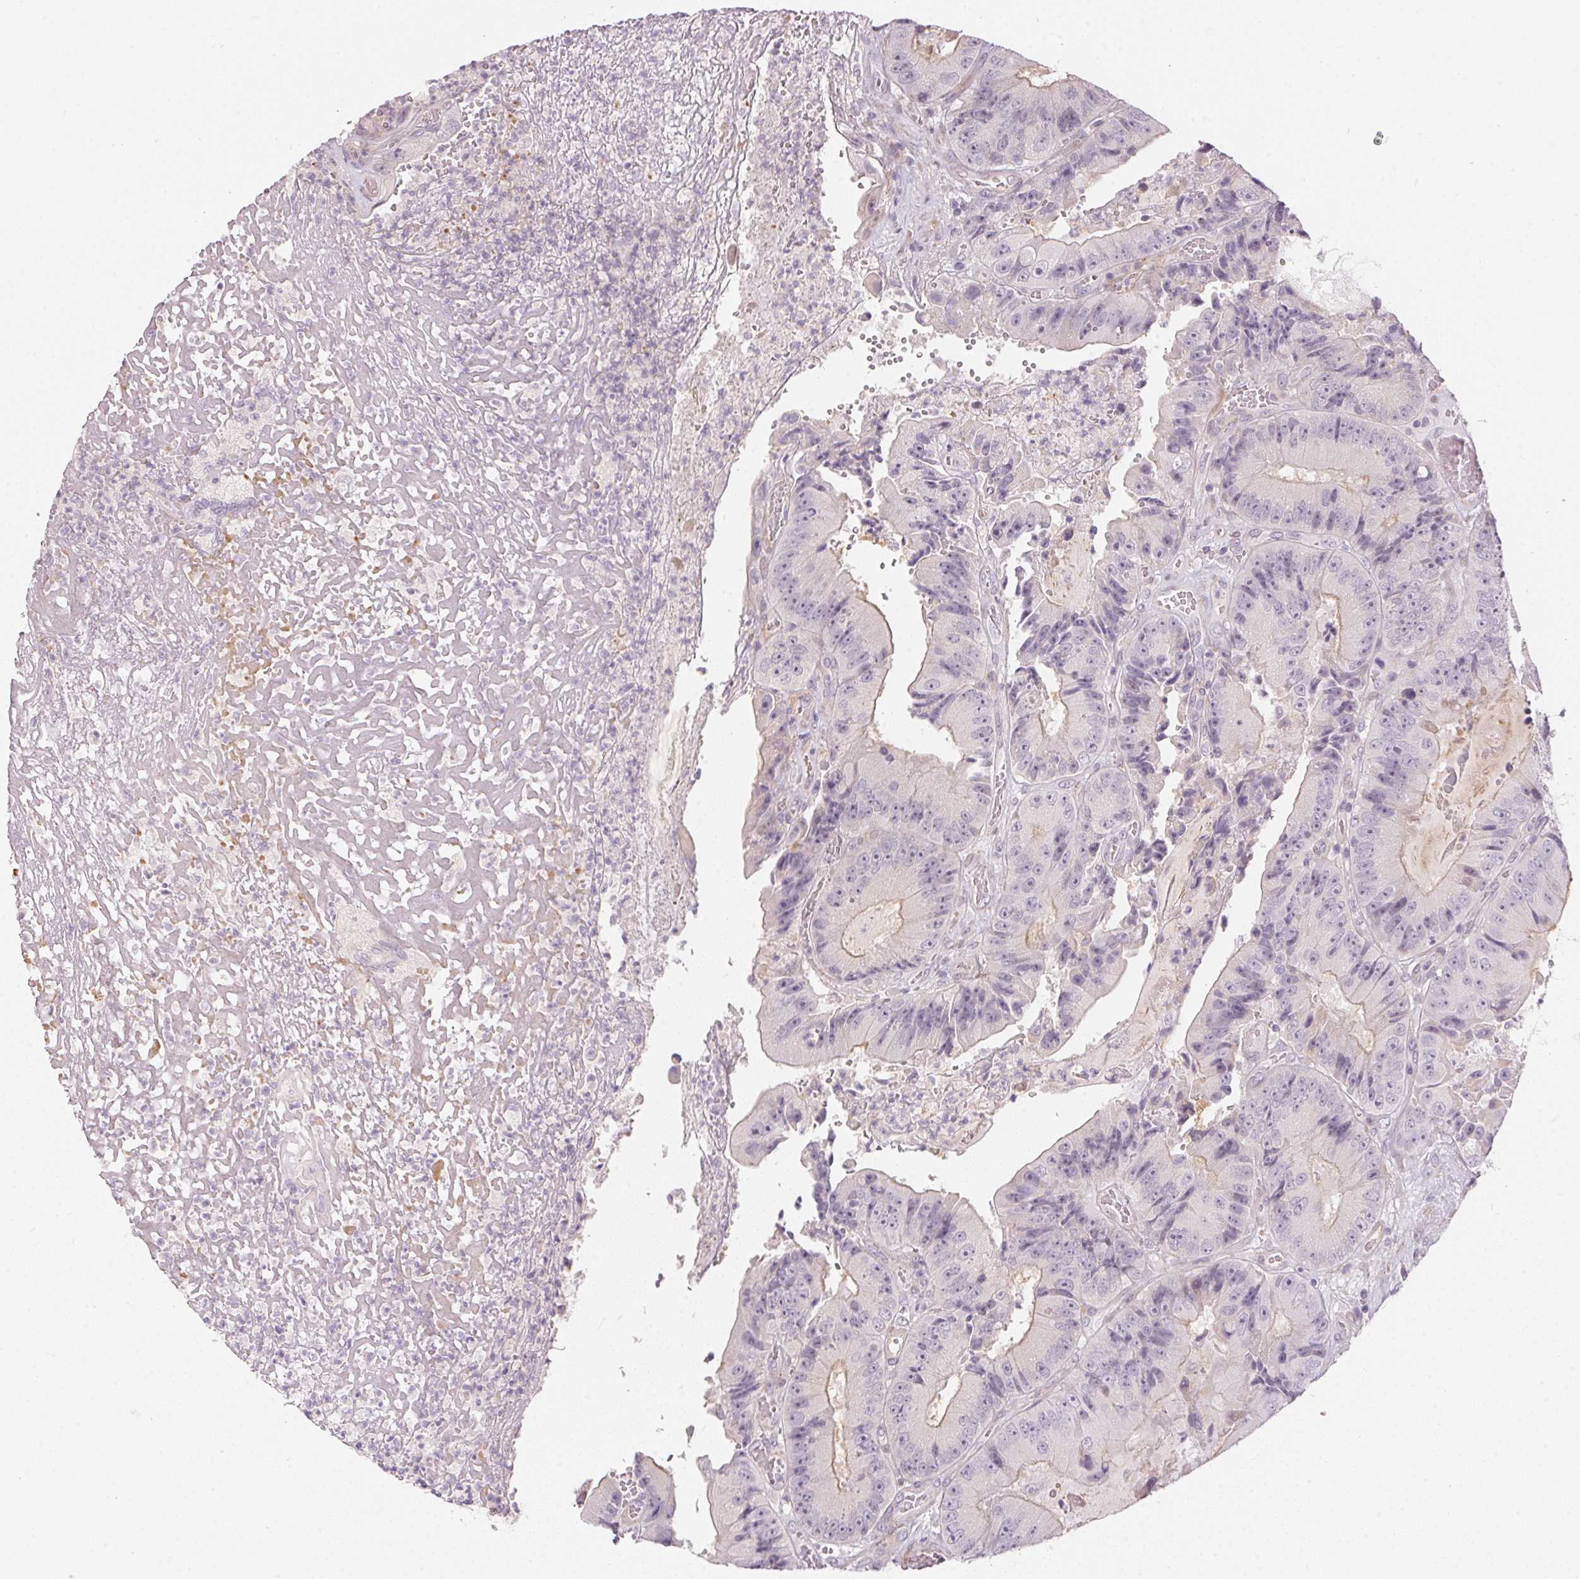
{"staining": {"intensity": "negative", "quantity": "none", "location": "none"}, "tissue": "colorectal cancer", "cell_type": "Tumor cells", "image_type": "cancer", "snomed": [{"axis": "morphology", "description": "Adenocarcinoma, NOS"}, {"axis": "topography", "description": "Colon"}], "caption": "Human colorectal cancer stained for a protein using immunohistochemistry exhibits no staining in tumor cells.", "gene": "GDAP1L1", "patient": {"sex": "female", "age": 86}}